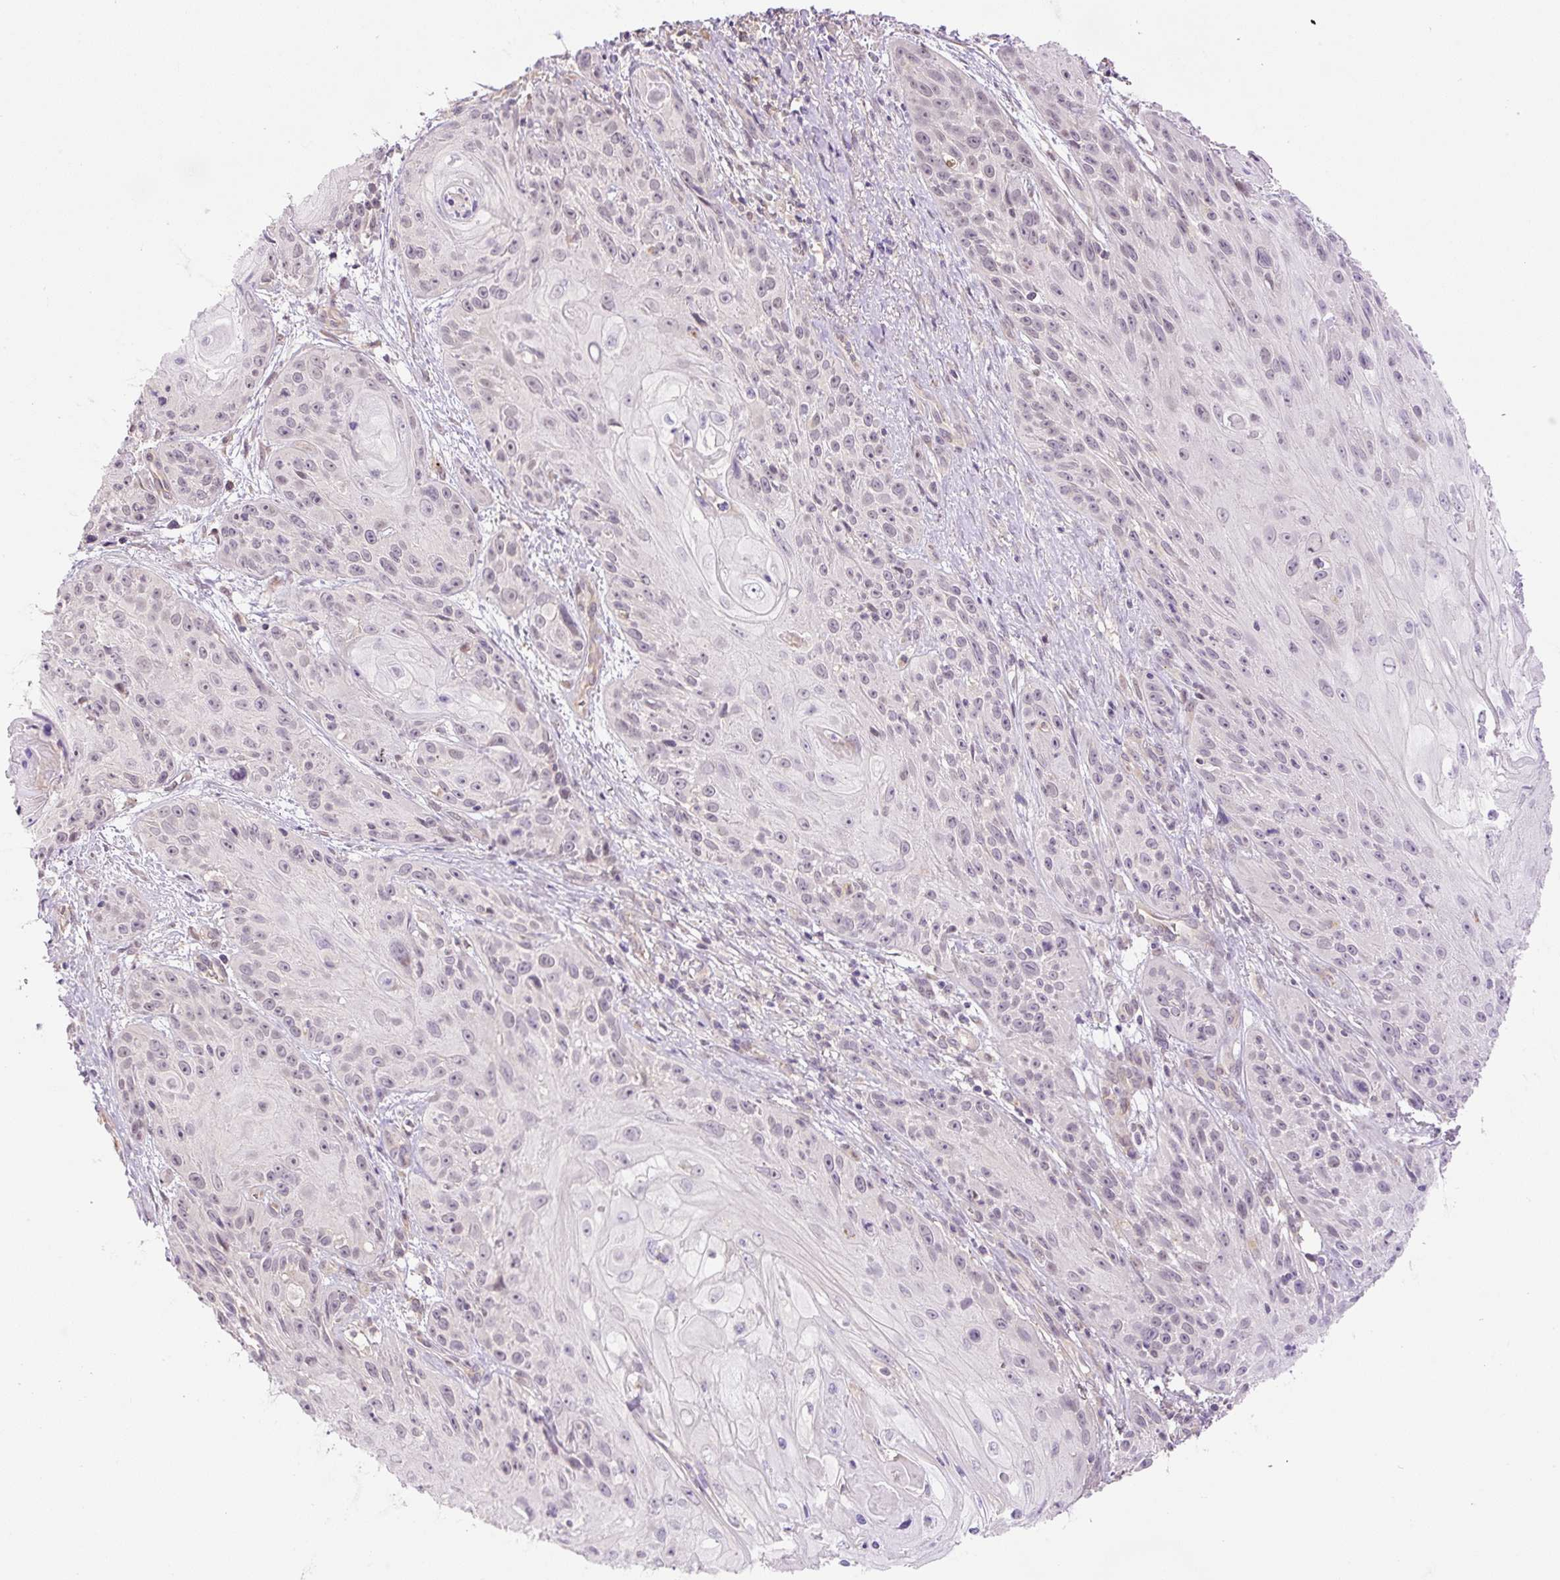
{"staining": {"intensity": "negative", "quantity": "none", "location": "none"}, "tissue": "skin cancer", "cell_type": "Tumor cells", "image_type": "cancer", "snomed": [{"axis": "morphology", "description": "Squamous cell carcinoma, NOS"}, {"axis": "topography", "description": "Skin"}, {"axis": "topography", "description": "Vulva"}], "caption": "Tumor cells show no significant expression in squamous cell carcinoma (skin).", "gene": "HABP4", "patient": {"sex": "female", "age": 76}}